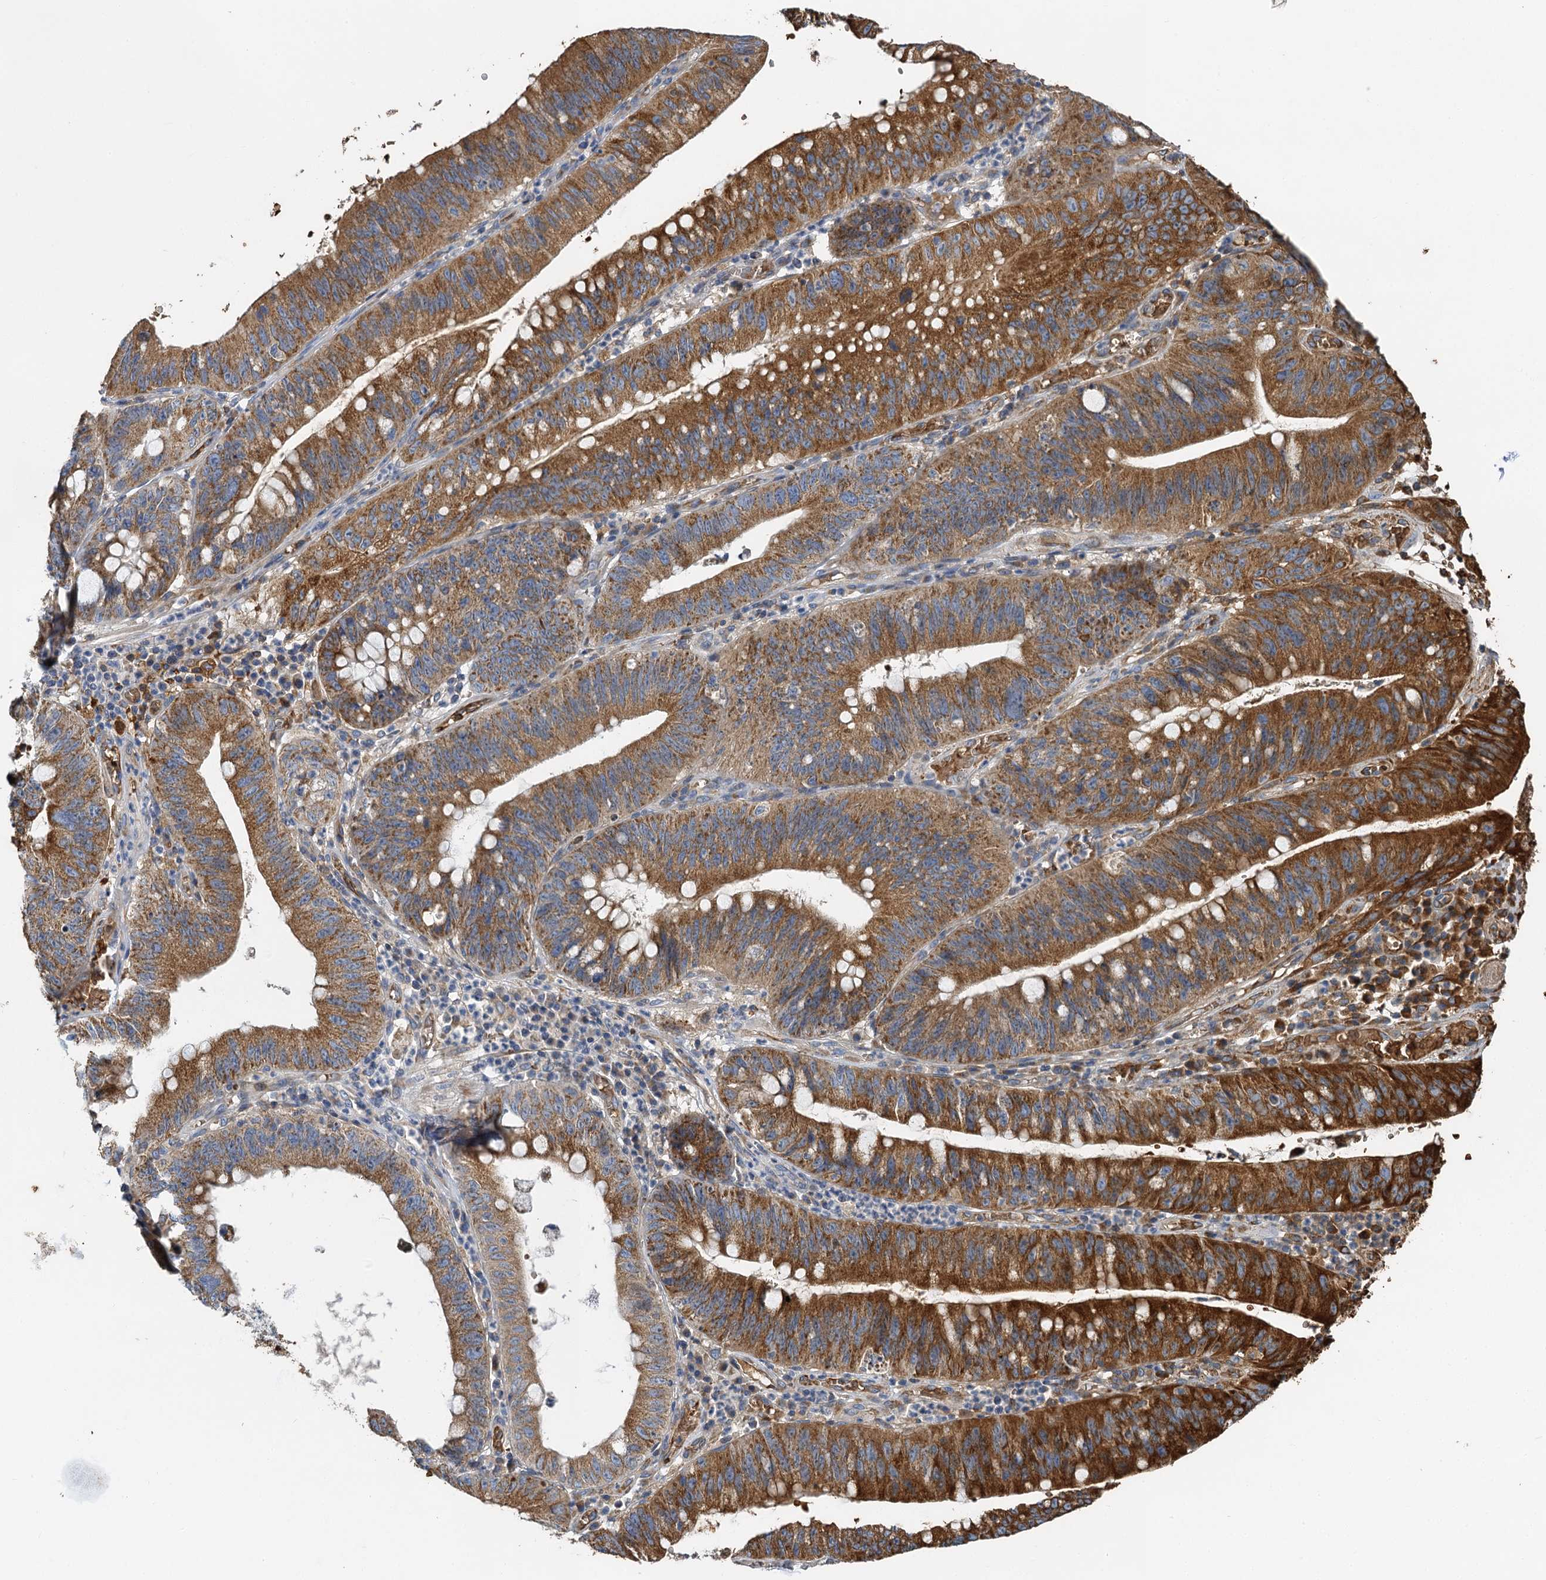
{"staining": {"intensity": "moderate", "quantity": ">75%", "location": "cytoplasmic/membranous"}, "tissue": "stomach cancer", "cell_type": "Tumor cells", "image_type": "cancer", "snomed": [{"axis": "morphology", "description": "Adenocarcinoma, NOS"}, {"axis": "topography", "description": "Stomach"}], "caption": "Immunohistochemistry (DAB) staining of human stomach cancer (adenocarcinoma) shows moderate cytoplasmic/membranous protein expression in approximately >75% of tumor cells.", "gene": "BCS1L", "patient": {"sex": "male", "age": 59}}